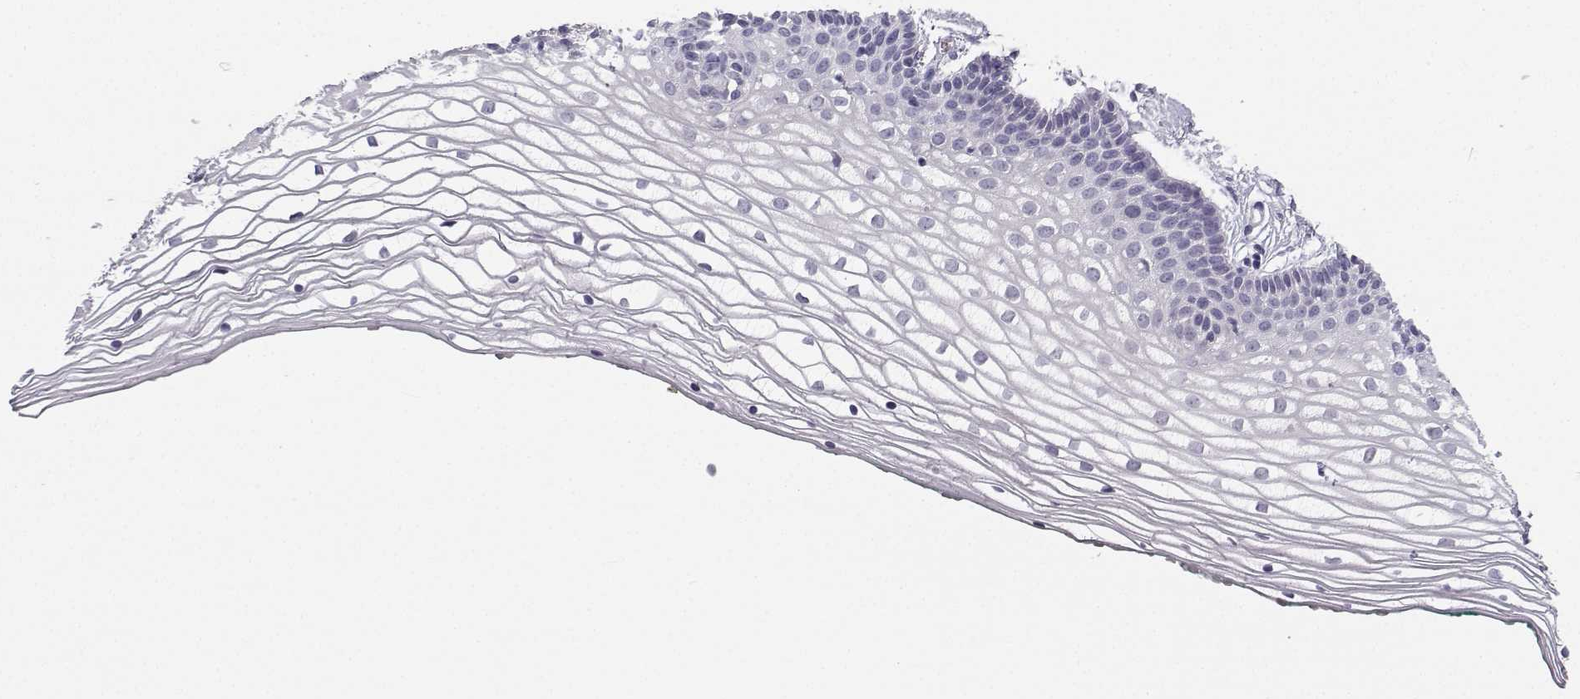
{"staining": {"intensity": "negative", "quantity": "none", "location": "none"}, "tissue": "vagina", "cell_type": "Squamous epithelial cells", "image_type": "normal", "snomed": [{"axis": "morphology", "description": "Normal tissue, NOS"}, {"axis": "topography", "description": "Vagina"}], "caption": "Immunohistochemistry micrograph of benign vagina: human vagina stained with DAB reveals no significant protein positivity in squamous epithelial cells.", "gene": "SYCE1", "patient": {"sex": "female", "age": 36}}